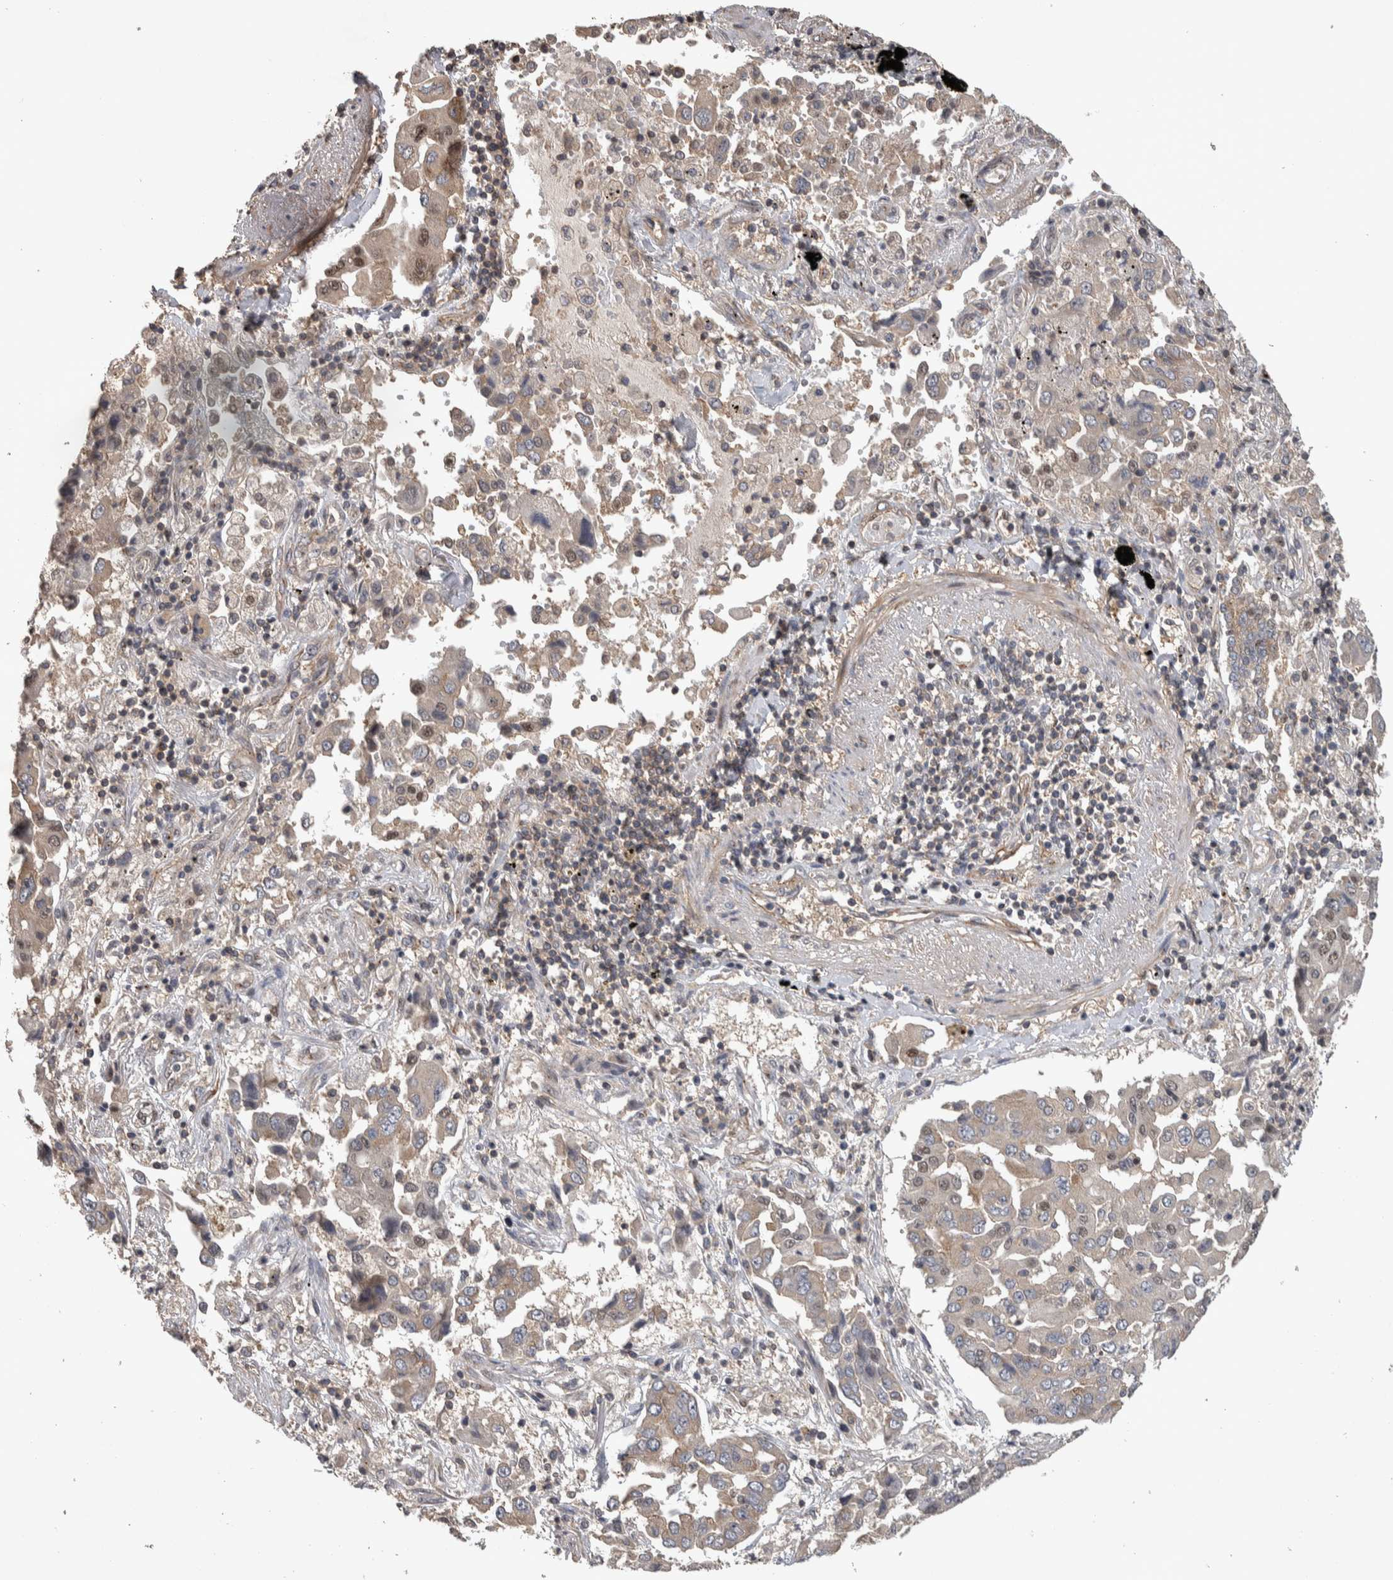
{"staining": {"intensity": "weak", "quantity": ">75%", "location": "cytoplasmic/membranous"}, "tissue": "lung cancer", "cell_type": "Tumor cells", "image_type": "cancer", "snomed": [{"axis": "morphology", "description": "Adenocarcinoma, NOS"}, {"axis": "topography", "description": "Lung"}], "caption": "Immunohistochemistry (IHC) (DAB) staining of human lung cancer displays weak cytoplasmic/membranous protein expression in about >75% of tumor cells.", "gene": "IFRD1", "patient": {"sex": "female", "age": 65}}